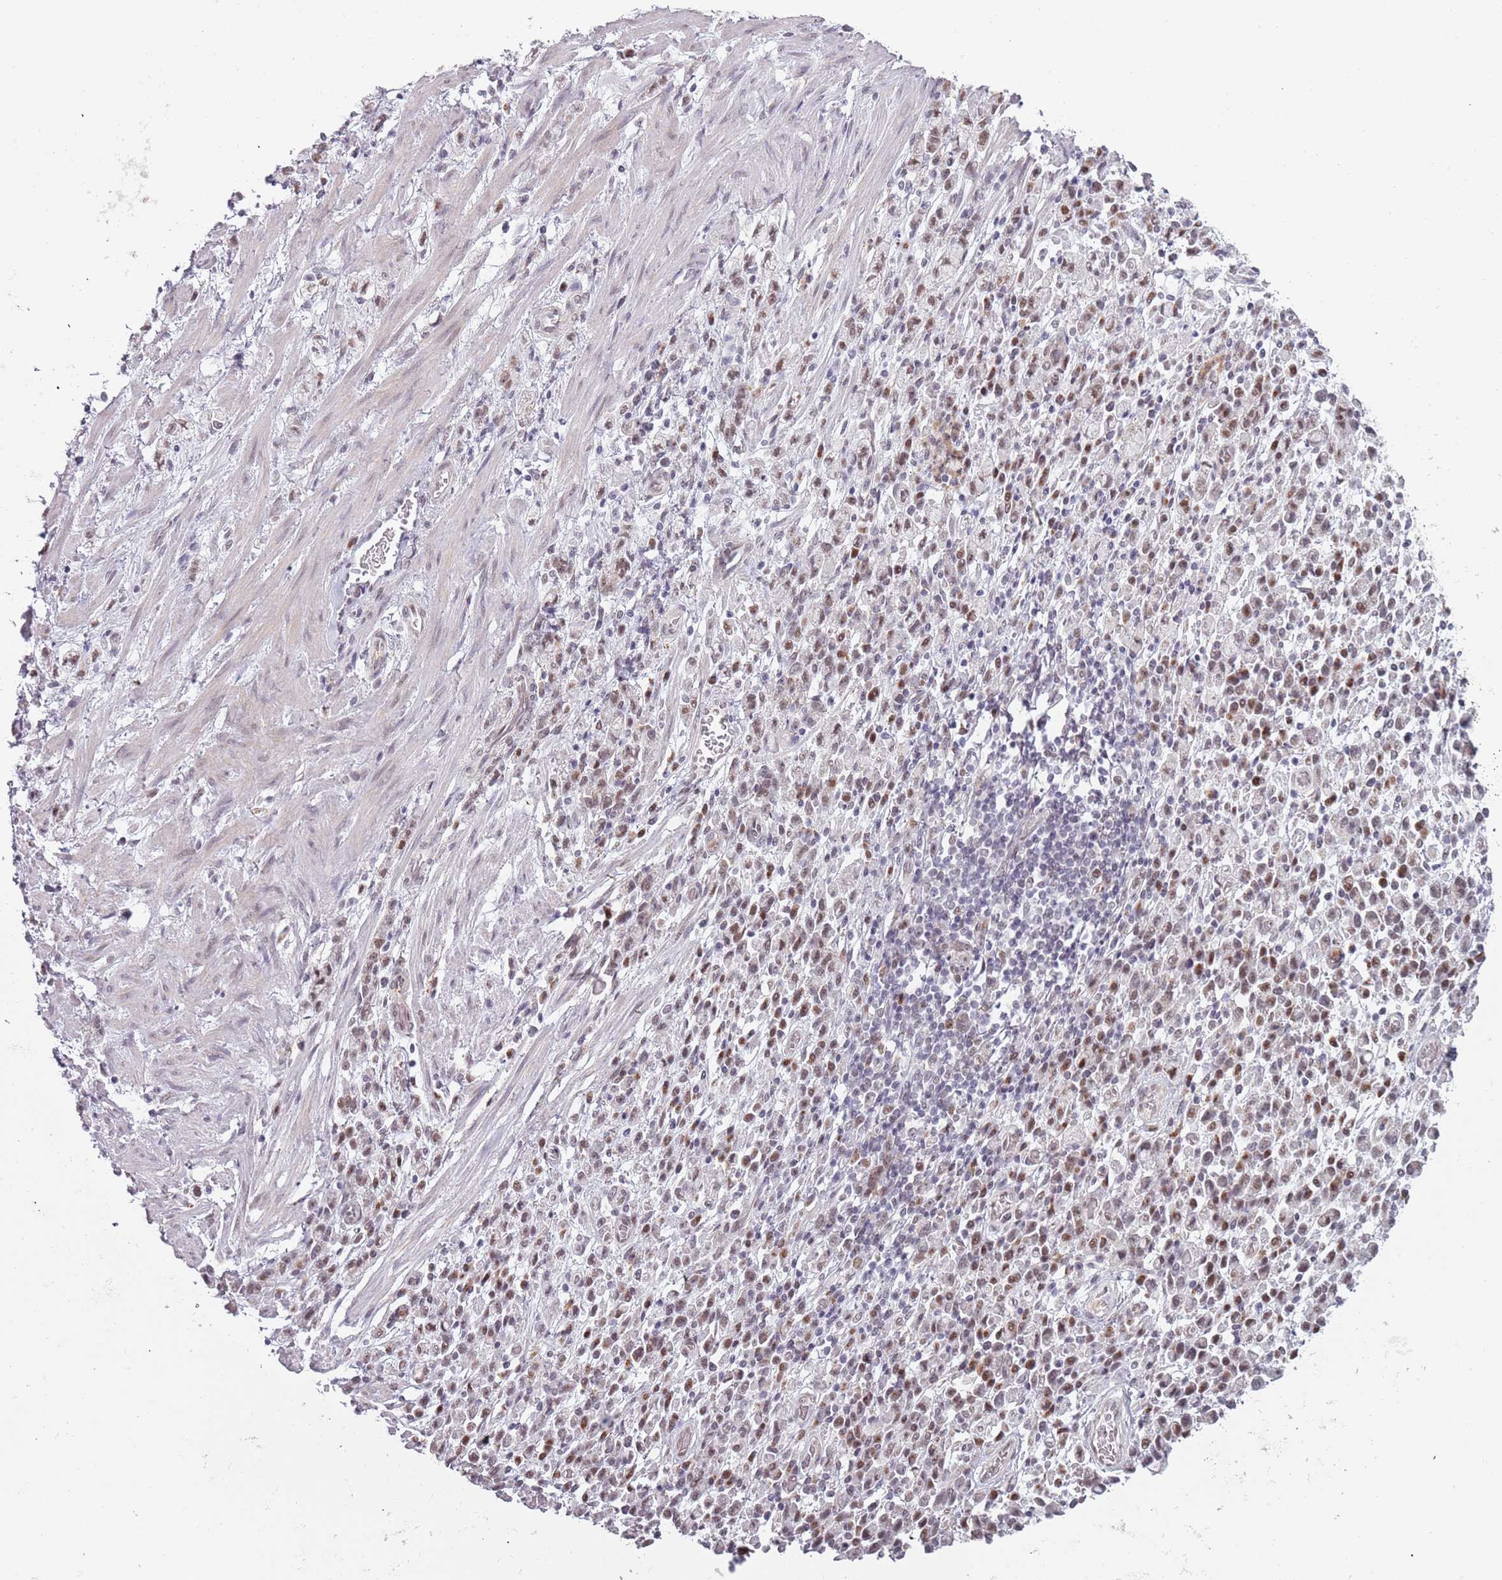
{"staining": {"intensity": "moderate", "quantity": ">75%", "location": "nuclear"}, "tissue": "stomach cancer", "cell_type": "Tumor cells", "image_type": "cancer", "snomed": [{"axis": "morphology", "description": "Adenocarcinoma, NOS"}, {"axis": "topography", "description": "Stomach"}], "caption": "Immunohistochemistry histopathology image of stomach adenocarcinoma stained for a protein (brown), which shows medium levels of moderate nuclear staining in approximately >75% of tumor cells.", "gene": "REXO4", "patient": {"sex": "male", "age": 77}}